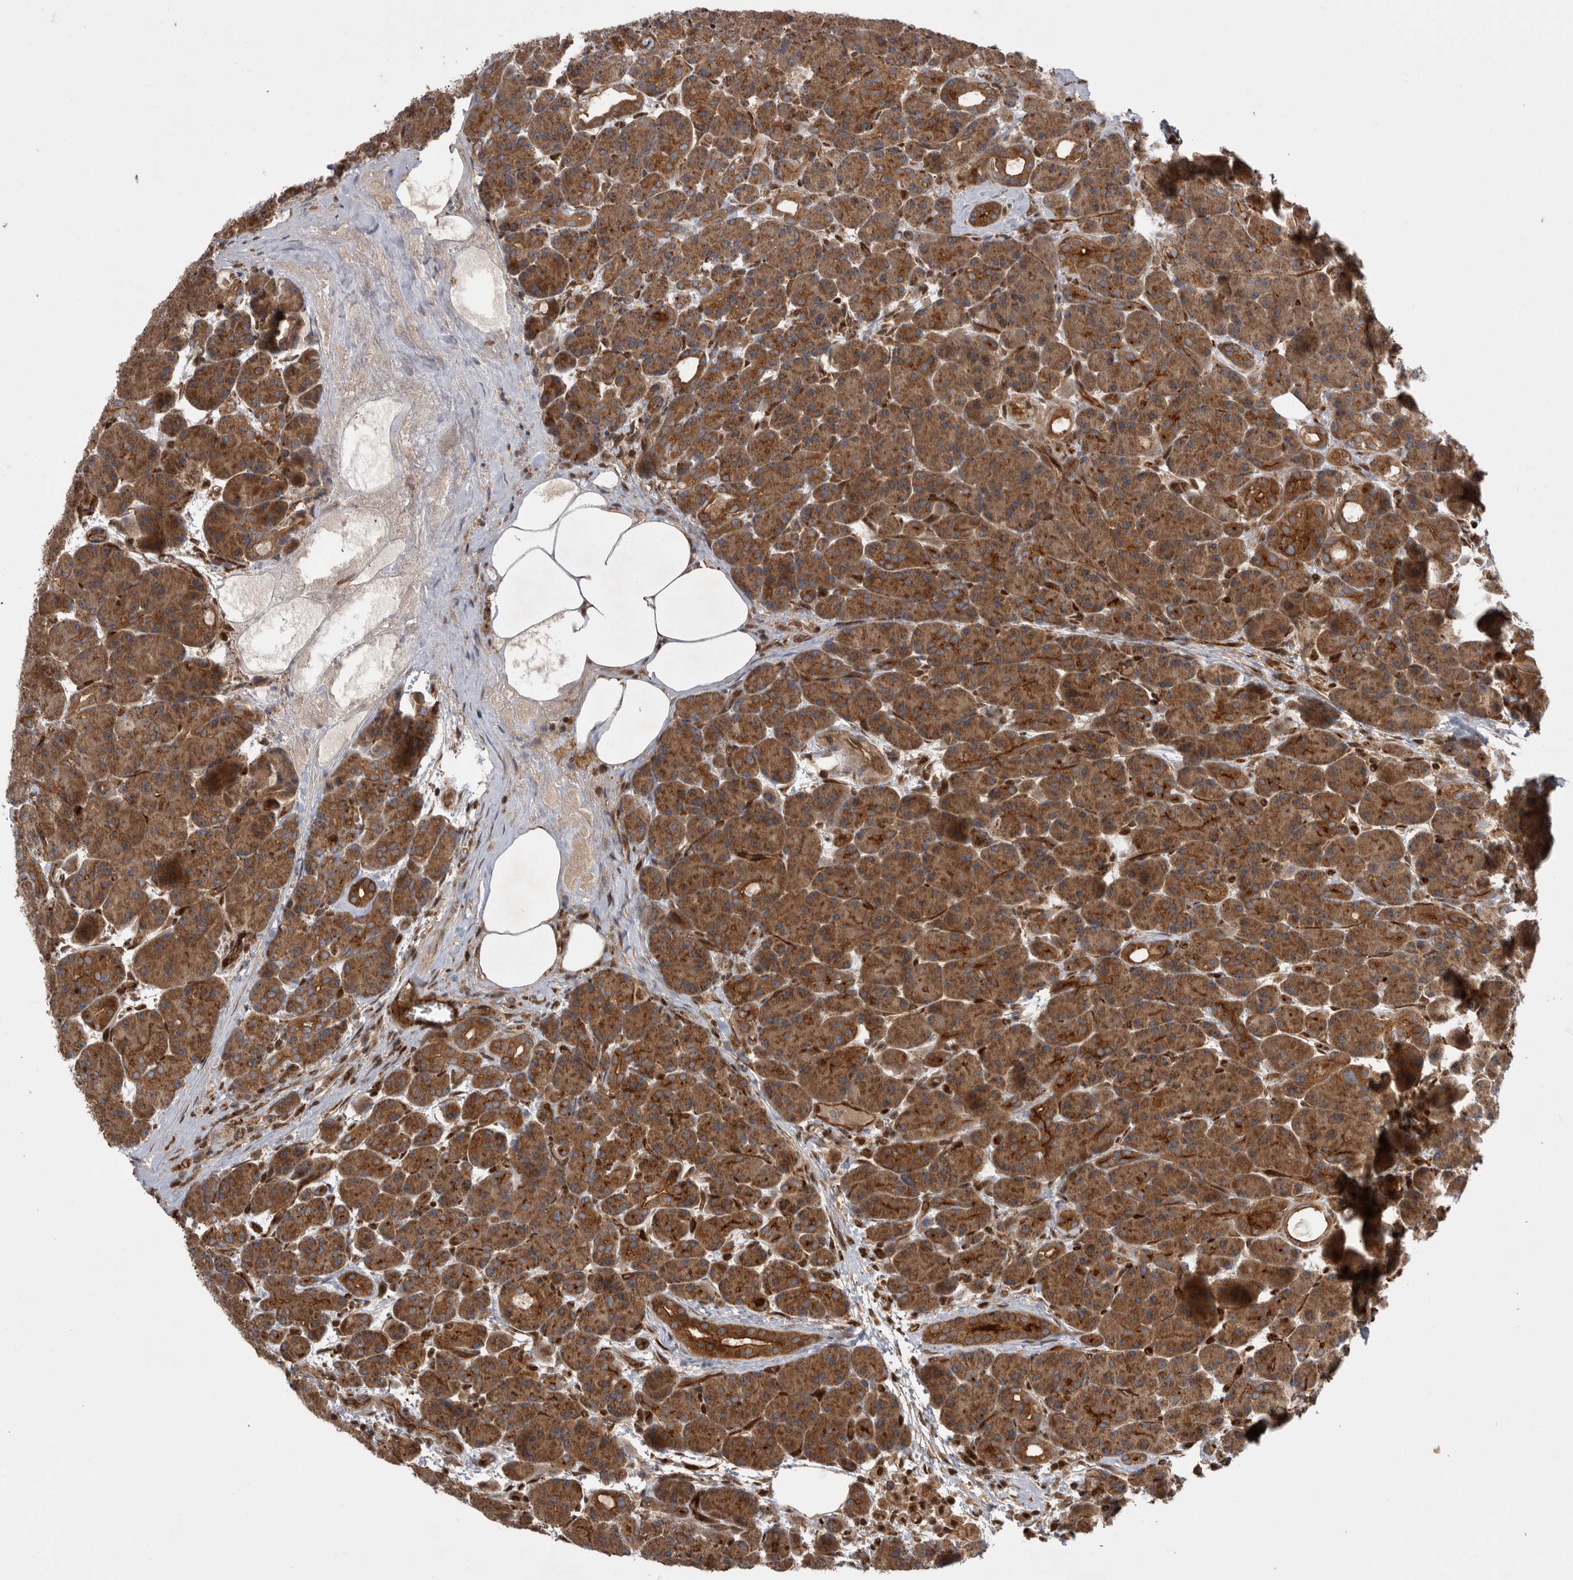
{"staining": {"intensity": "moderate", "quantity": ">75%", "location": "cytoplasmic/membranous"}, "tissue": "pancreas", "cell_type": "Exocrine glandular cells", "image_type": "normal", "snomed": [{"axis": "morphology", "description": "Normal tissue, NOS"}, {"axis": "topography", "description": "Pancreas"}], "caption": "A medium amount of moderate cytoplasmic/membranous expression is identified in about >75% of exocrine glandular cells in unremarkable pancreas. The protein is stained brown, and the nuclei are stained in blue (DAB (3,3'-diaminobenzidine) IHC with brightfield microscopy, high magnification).", "gene": "DHDDS", "patient": {"sex": "male", "age": 63}}